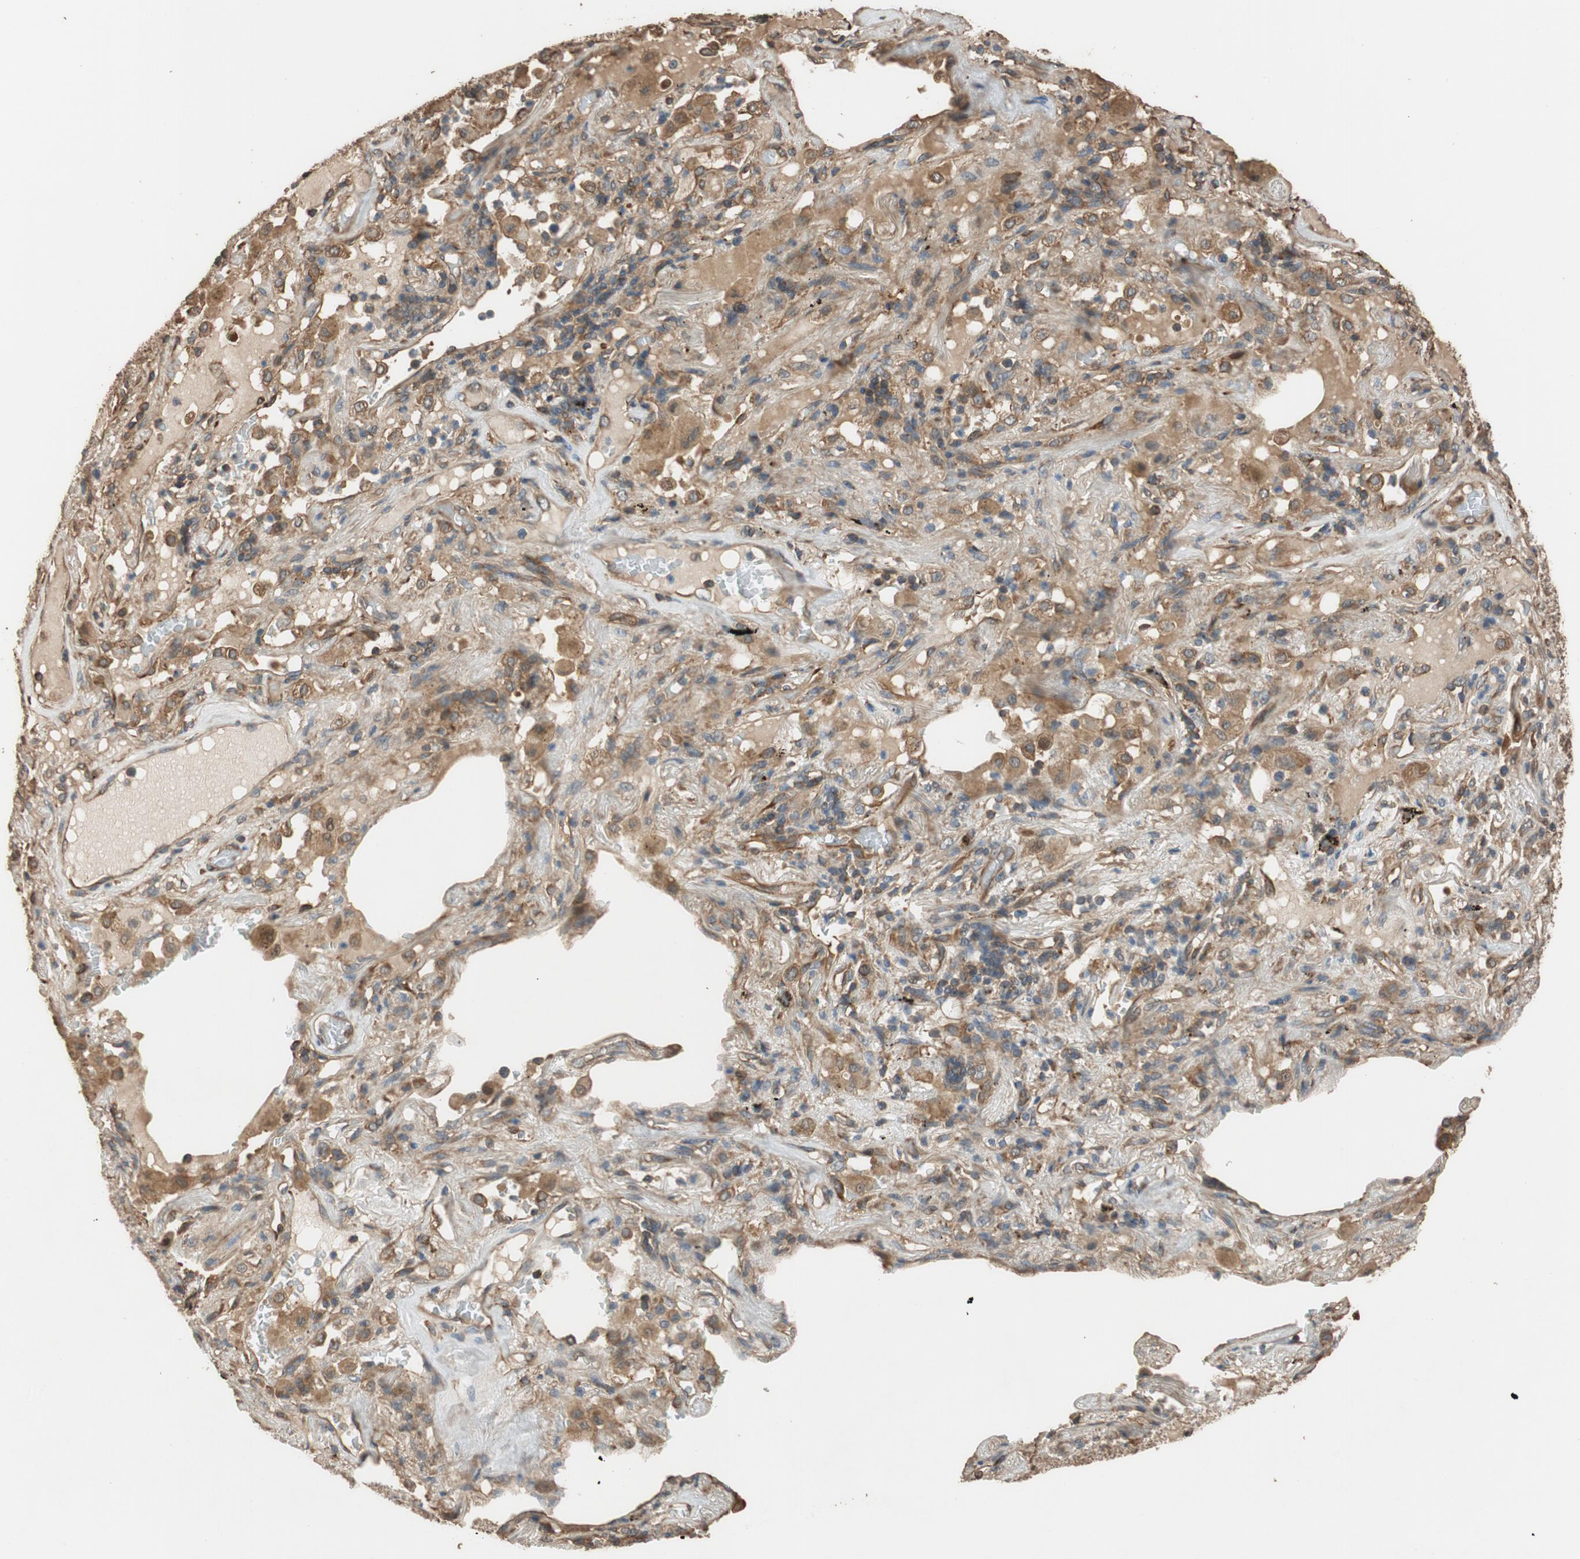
{"staining": {"intensity": "moderate", "quantity": "25%-75%", "location": "cytoplasmic/membranous"}, "tissue": "lung cancer", "cell_type": "Tumor cells", "image_type": "cancer", "snomed": [{"axis": "morphology", "description": "Squamous cell carcinoma, NOS"}, {"axis": "topography", "description": "Lung"}], "caption": "Human squamous cell carcinoma (lung) stained with a brown dye exhibits moderate cytoplasmic/membranous positive staining in approximately 25%-75% of tumor cells.", "gene": "MST1R", "patient": {"sex": "male", "age": 57}}